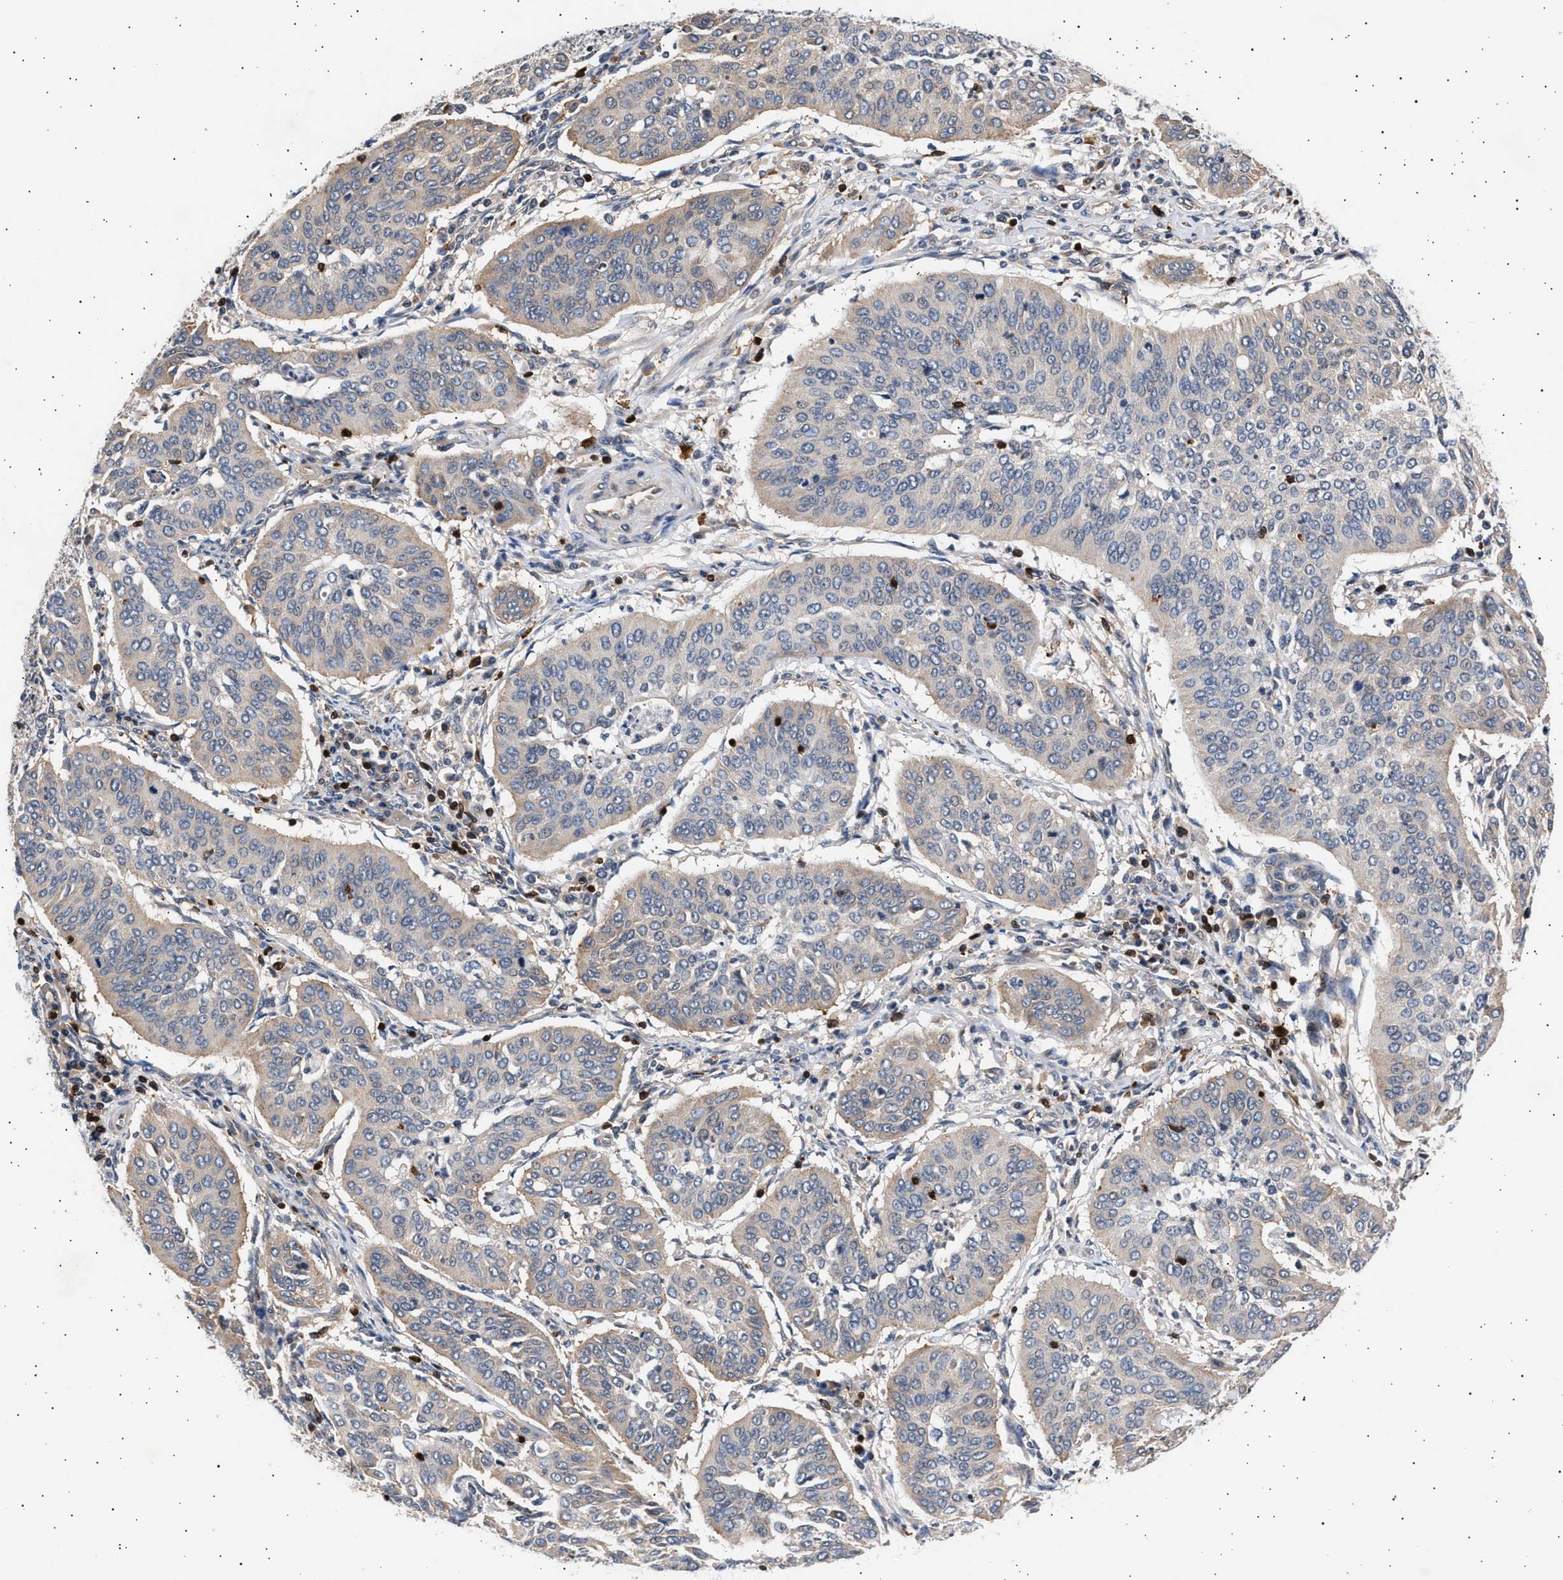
{"staining": {"intensity": "negative", "quantity": "none", "location": "none"}, "tissue": "cervical cancer", "cell_type": "Tumor cells", "image_type": "cancer", "snomed": [{"axis": "morphology", "description": "Normal tissue, NOS"}, {"axis": "morphology", "description": "Squamous cell carcinoma, NOS"}, {"axis": "topography", "description": "Cervix"}], "caption": "Immunohistochemistry image of human squamous cell carcinoma (cervical) stained for a protein (brown), which reveals no staining in tumor cells. (DAB (3,3'-diaminobenzidine) IHC visualized using brightfield microscopy, high magnification).", "gene": "GRAP2", "patient": {"sex": "female", "age": 39}}